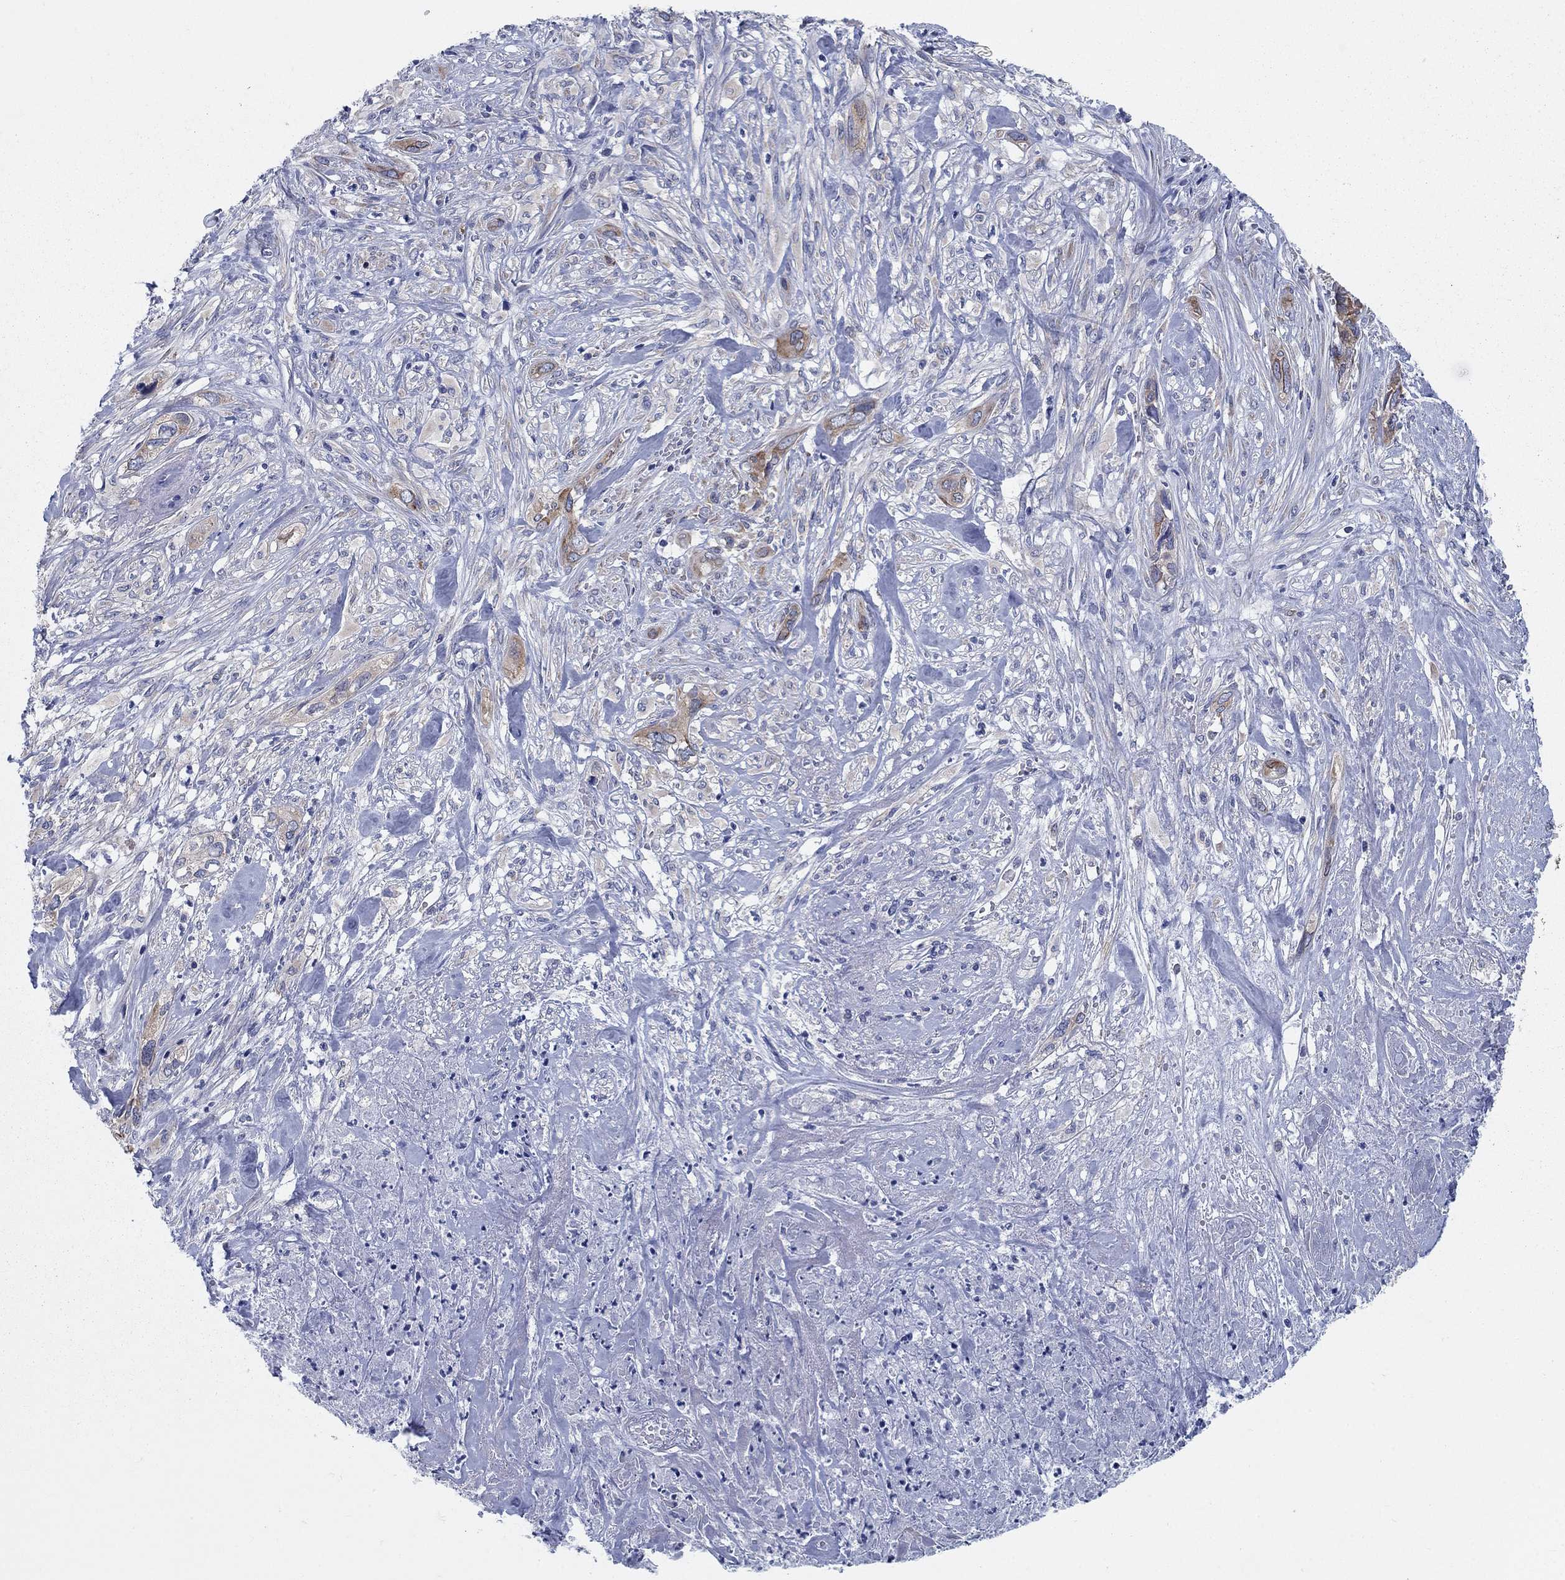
{"staining": {"intensity": "strong", "quantity": "<25%", "location": "cytoplasmic/membranous"}, "tissue": "cervical cancer", "cell_type": "Tumor cells", "image_type": "cancer", "snomed": [{"axis": "morphology", "description": "Squamous cell carcinoma, NOS"}, {"axis": "topography", "description": "Cervix"}], "caption": "Immunohistochemistry (IHC) image of cervical cancer (squamous cell carcinoma) stained for a protein (brown), which exhibits medium levels of strong cytoplasmic/membranous expression in about <25% of tumor cells.", "gene": "TMEM59", "patient": {"sex": "female", "age": 57}}